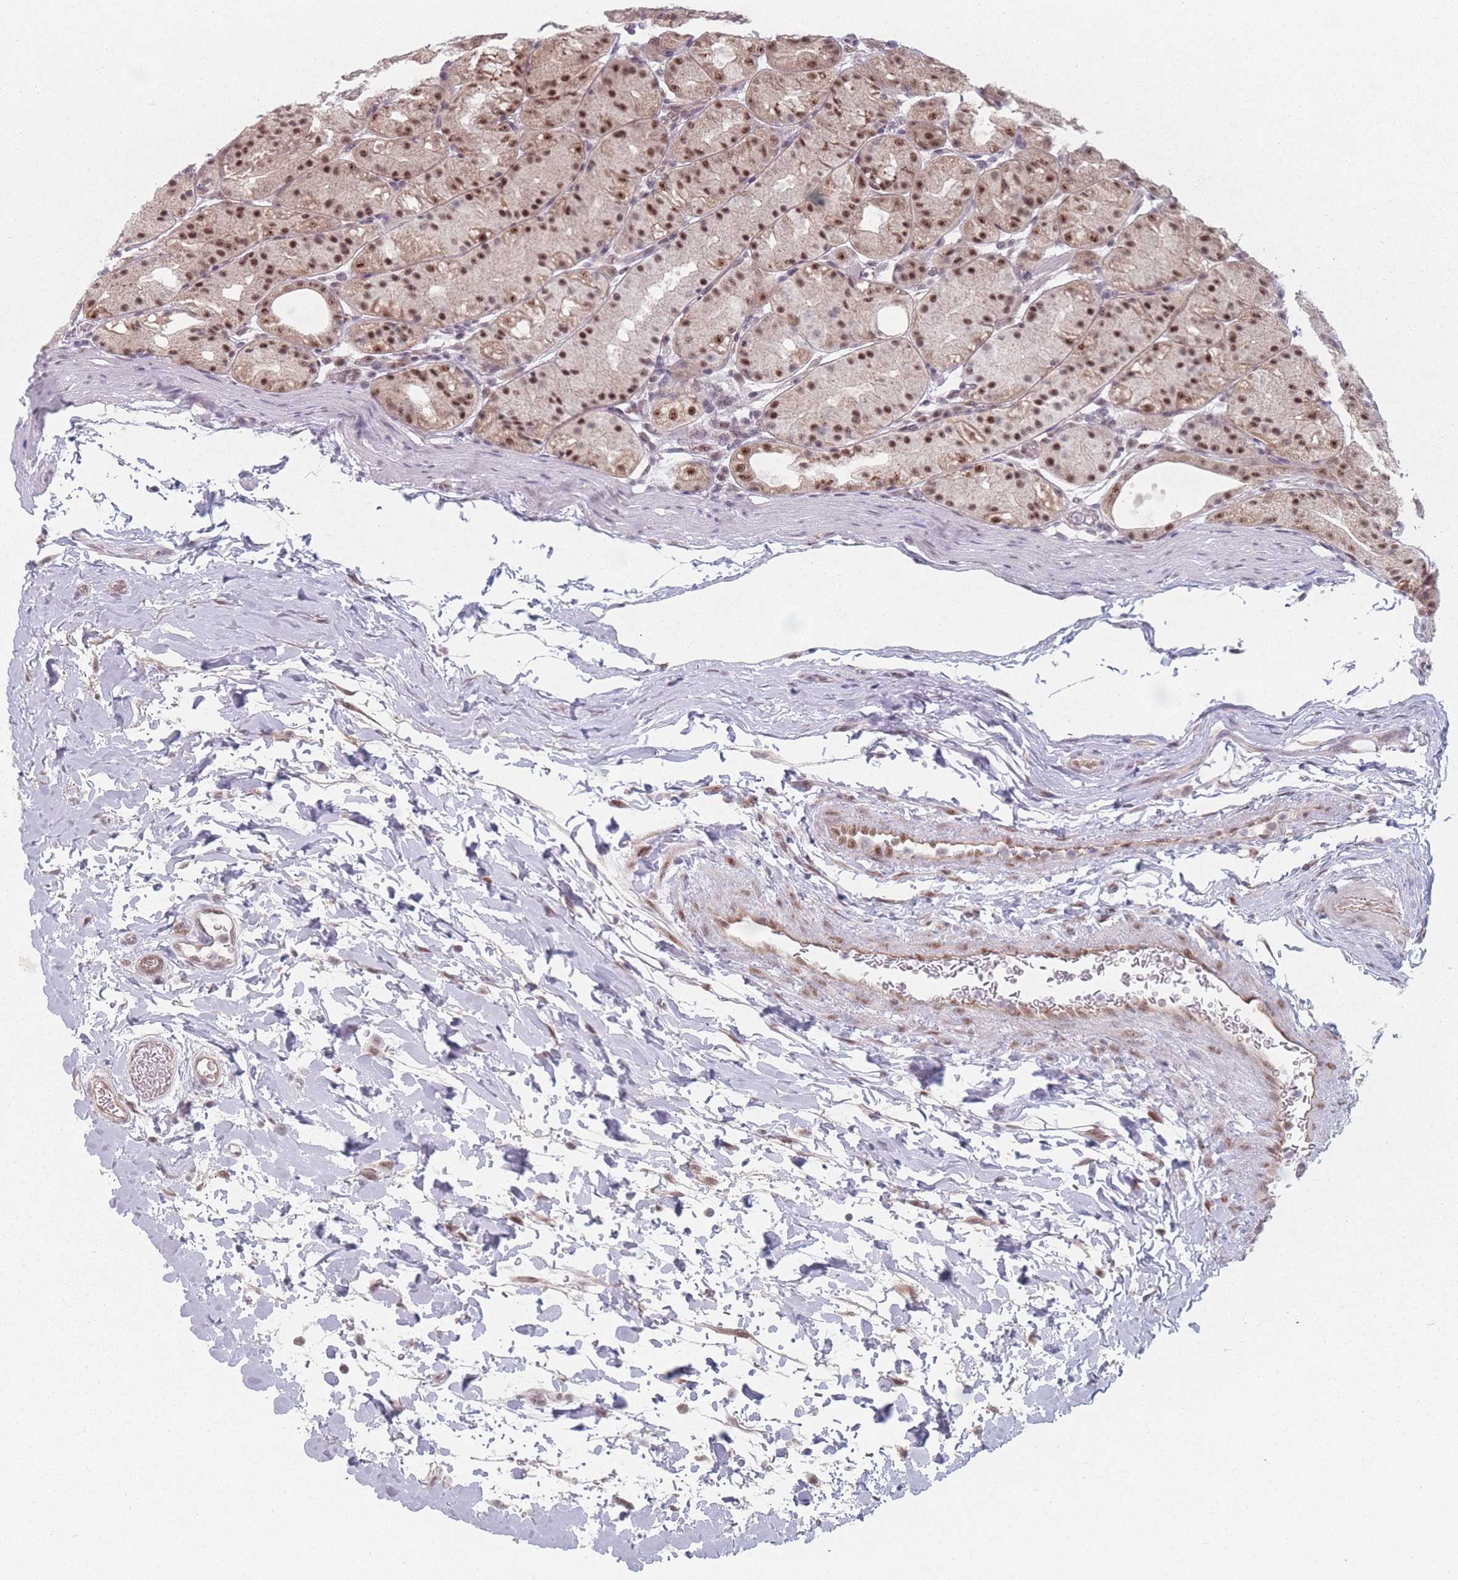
{"staining": {"intensity": "strong", "quantity": "25%-75%", "location": "cytoplasmic/membranous,nuclear"}, "tissue": "stomach", "cell_type": "Glandular cells", "image_type": "normal", "snomed": [{"axis": "morphology", "description": "Normal tissue, NOS"}, {"axis": "topography", "description": "Stomach, upper"}], "caption": "A brown stain labels strong cytoplasmic/membranous,nuclear expression of a protein in glandular cells of normal stomach.", "gene": "ZC3H14", "patient": {"sex": "male", "age": 48}}